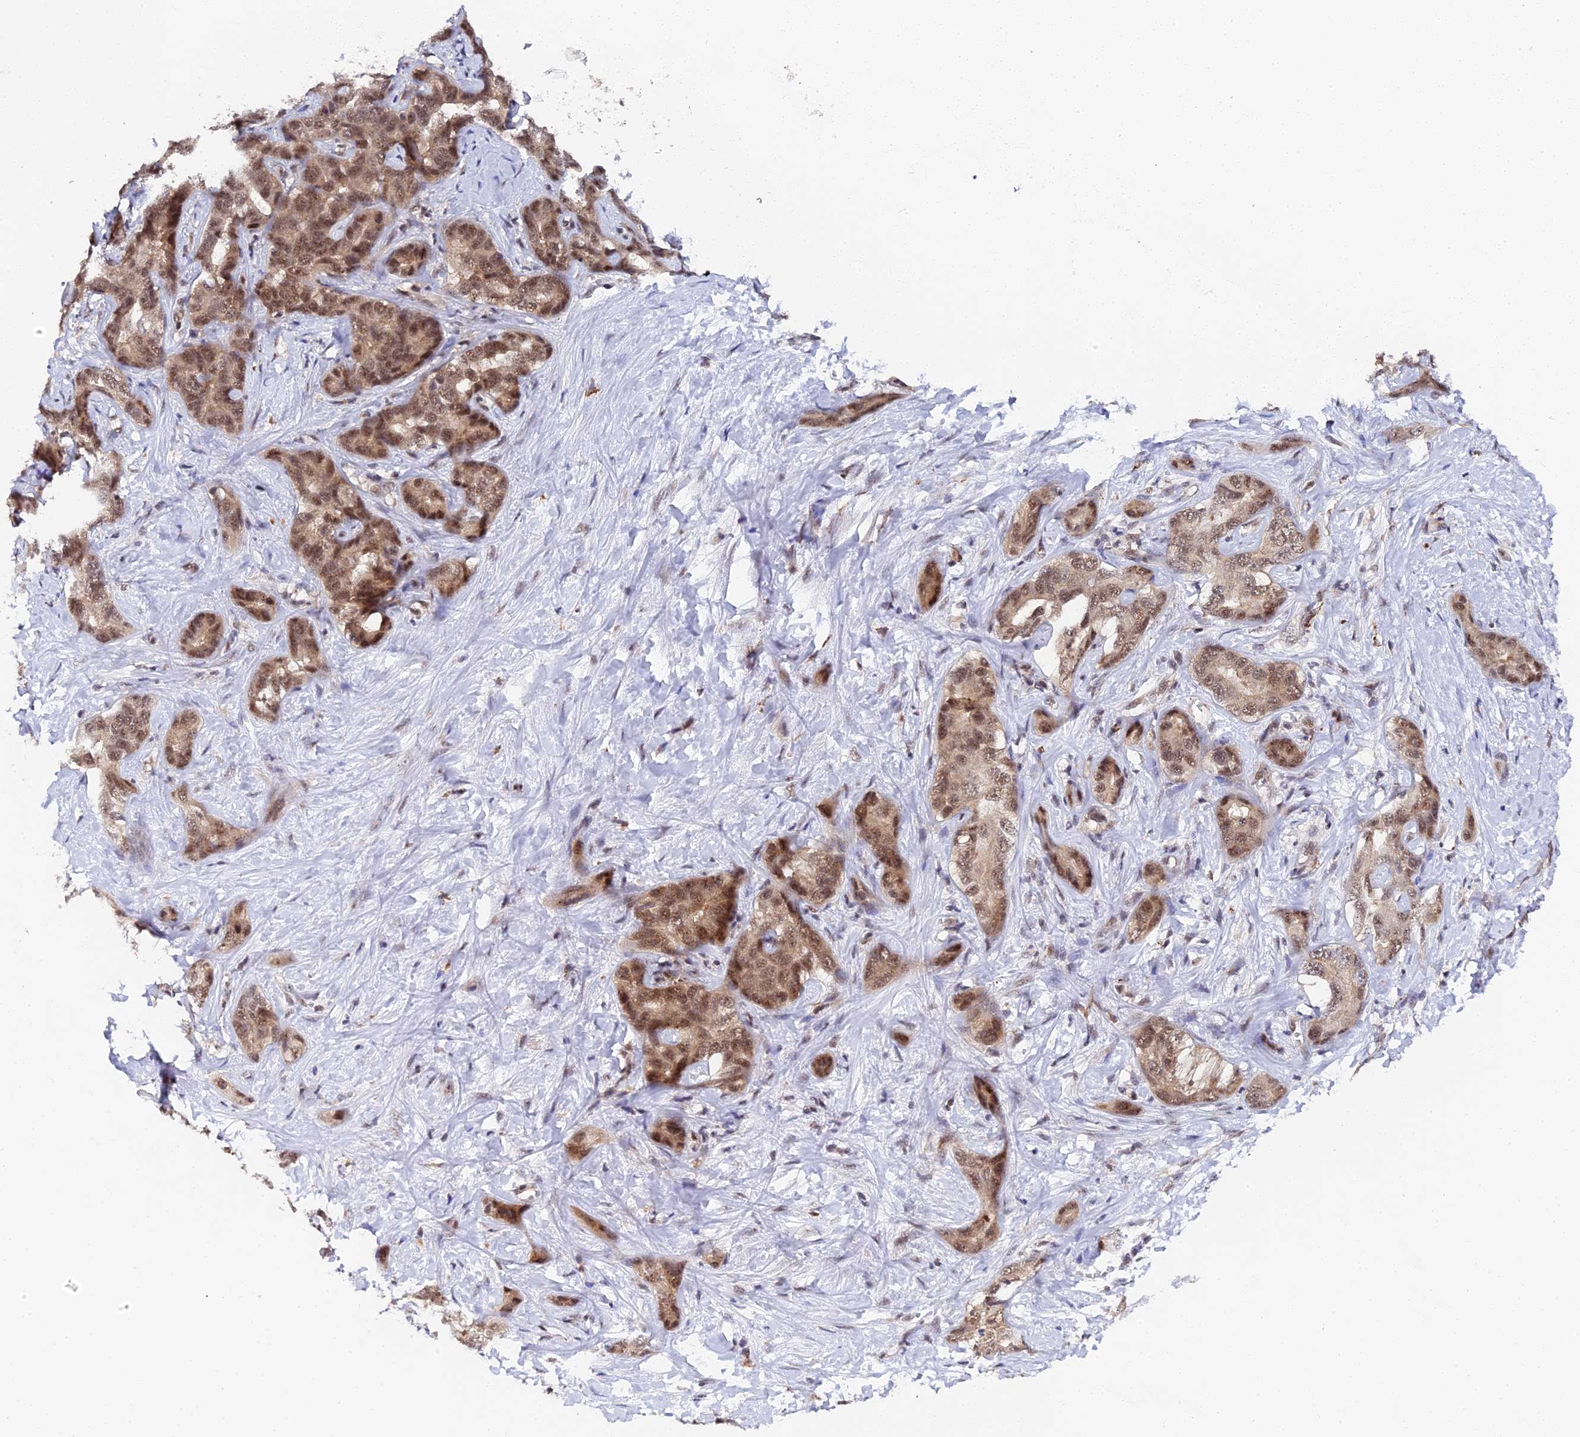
{"staining": {"intensity": "moderate", "quantity": ">75%", "location": "cytoplasmic/membranous,nuclear"}, "tissue": "liver cancer", "cell_type": "Tumor cells", "image_type": "cancer", "snomed": [{"axis": "morphology", "description": "Cholangiocarcinoma"}, {"axis": "topography", "description": "Liver"}], "caption": "Protein expression analysis of human liver cancer reveals moderate cytoplasmic/membranous and nuclear positivity in about >75% of tumor cells.", "gene": "MAGOHB", "patient": {"sex": "male", "age": 59}}